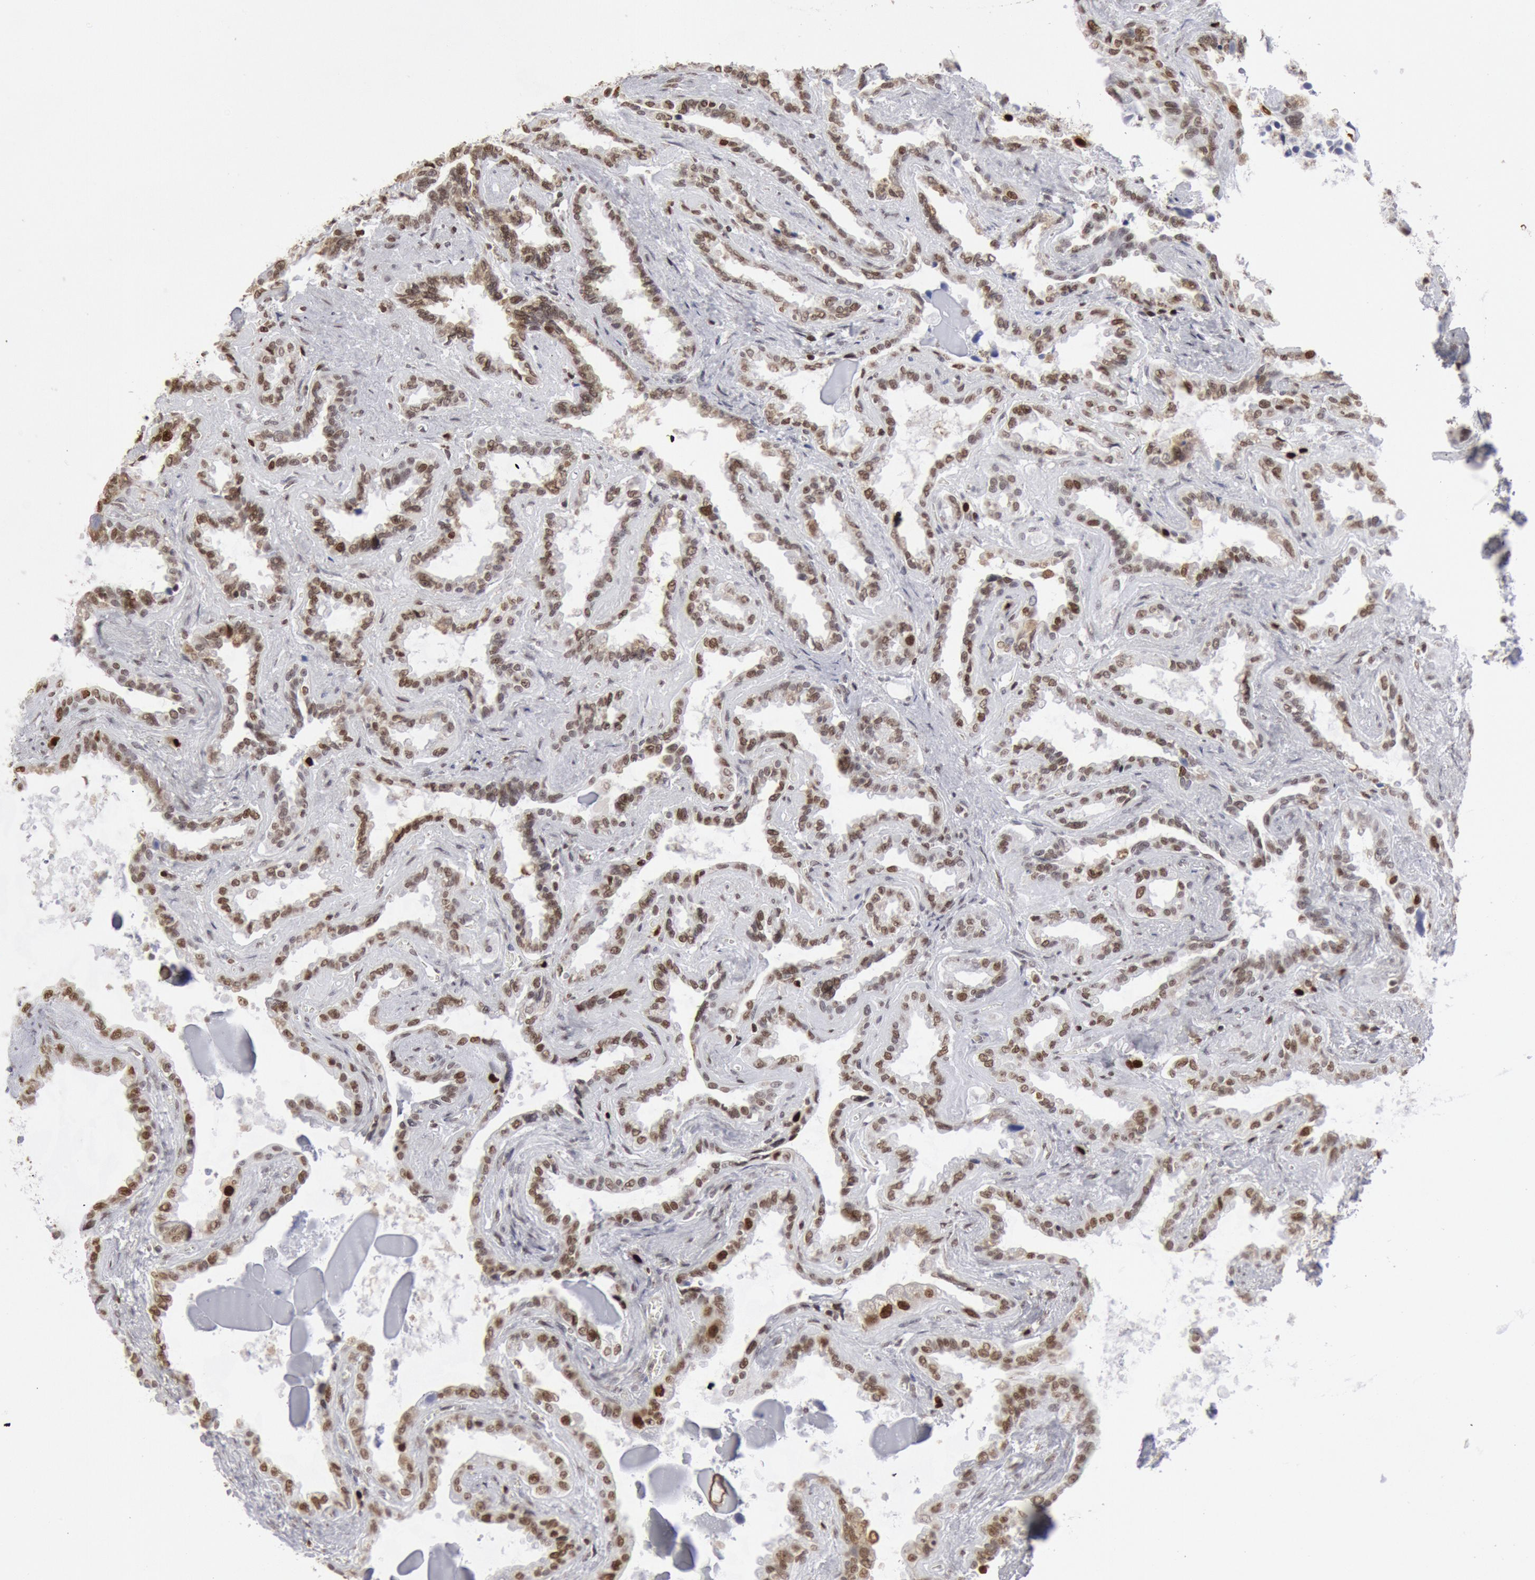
{"staining": {"intensity": "moderate", "quantity": ">75%", "location": "nuclear"}, "tissue": "seminal vesicle", "cell_type": "Glandular cells", "image_type": "normal", "snomed": [{"axis": "morphology", "description": "Normal tissue, NOS"}, {"axis": "morphology", "description": "Inflammation, NOS"}, {"axis": "topography", "description": "Urinary bladder"}, {"axis": "topography", "description": "Prostate"}, {"axis": "topography", "description": "Seminal veicle"}], "caption": "Glandular cells show moderate nuclear staining in approximately >75% of cells in normal seminal vesicle. Ihc stains the protein in brown and the nuclei are stained blue.", "gene": "SUB1", "patient": {"sex": "male", "age": 82}}